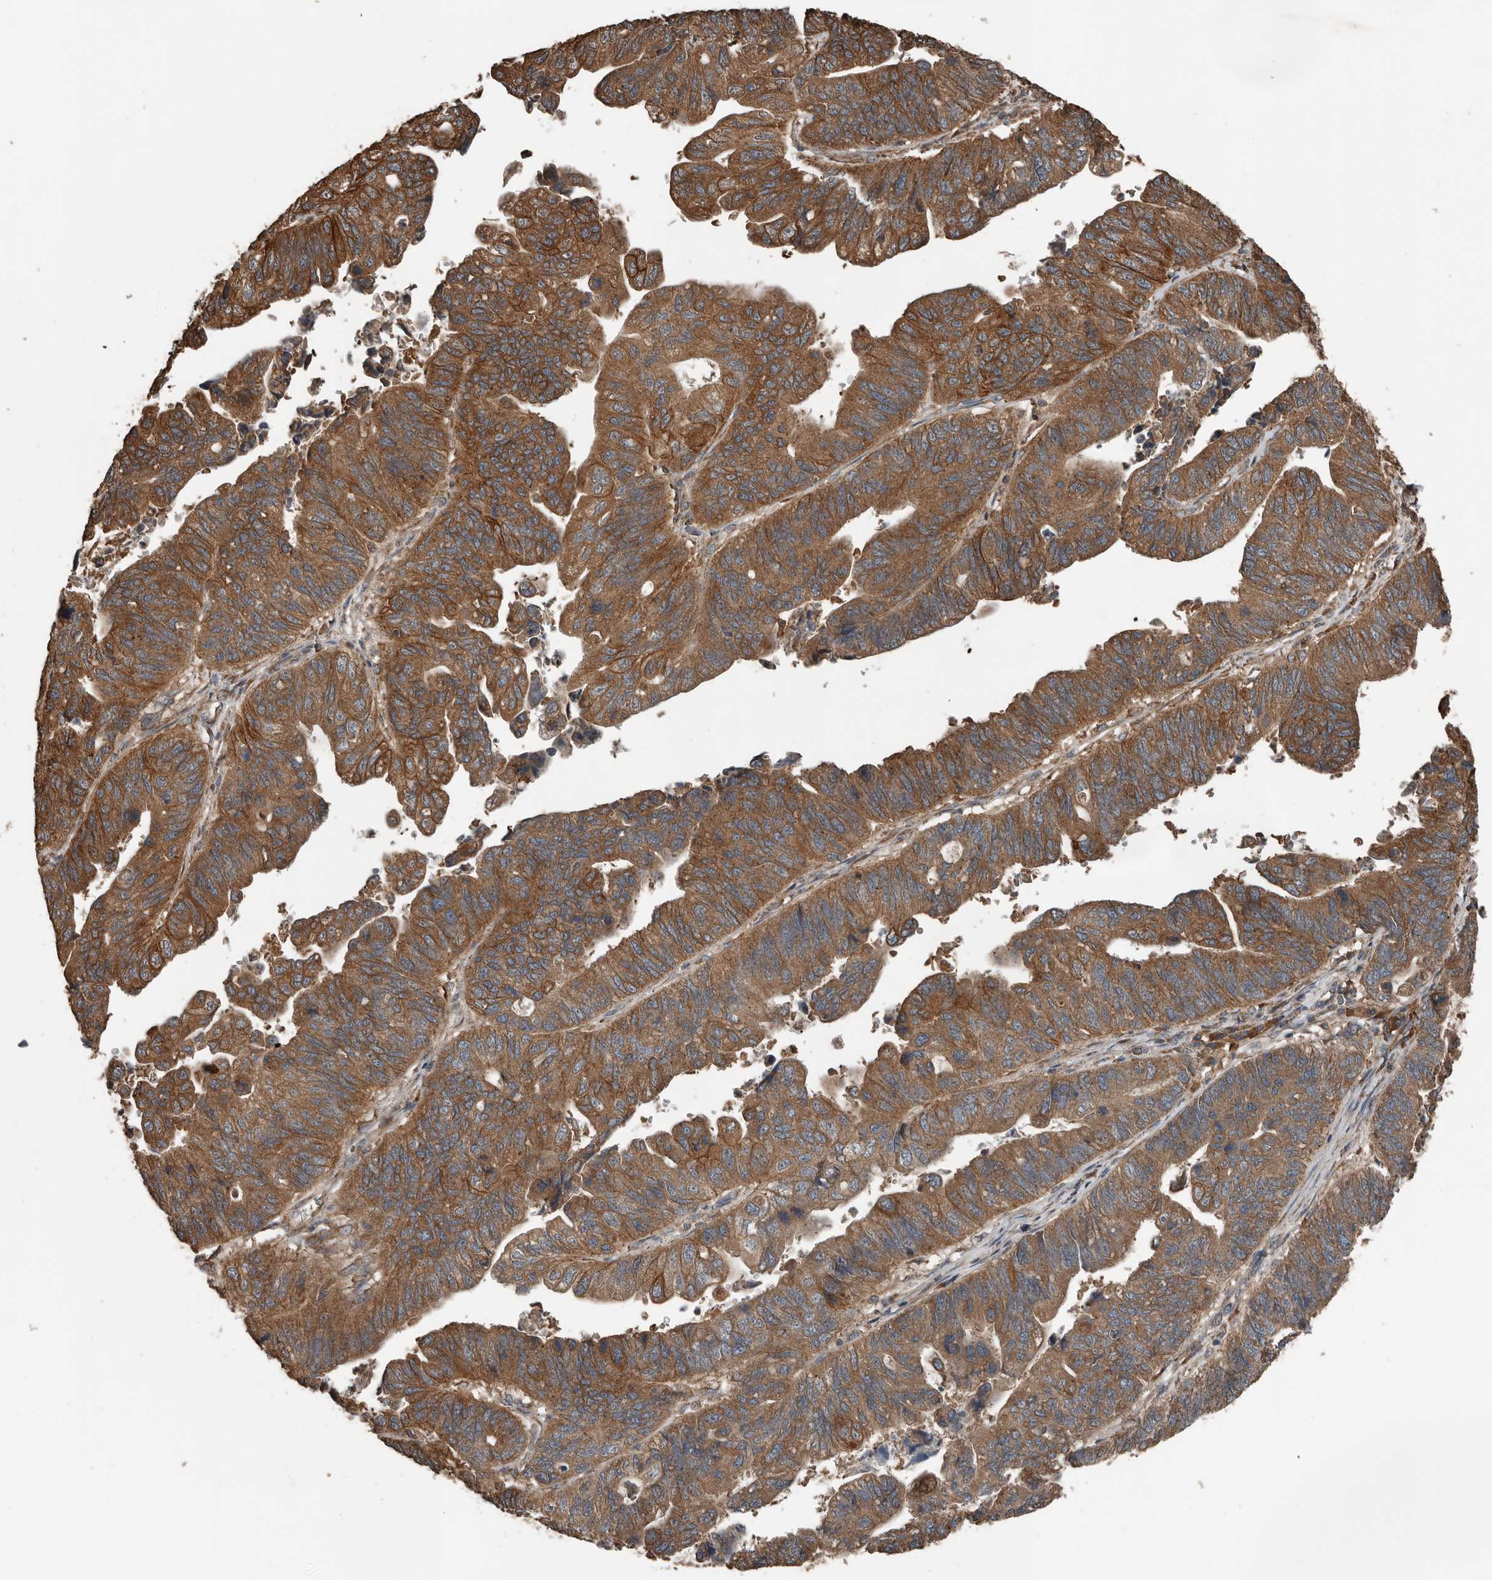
{"staining": {"intensity": "strong", "quantity": ">75%", "location": "cytoplasmic/membranous"}, "tissue": "stomach cancer", "cell_type": "Tumor cells", "image_type": "cancer", "snomed": [{"axis": "morphology", "description": "Adenocarcinoma, NOS"}, {"axis": "topography", "description": "Stomach"}], "caption": "About >75% of tumor cells in human stomach cancer show strong cytoplasmic/membranous protein expression as visualized by brown immunohistochemical staining.", "gene": "RNF207", "patient": {"sex": "male", "age": 59}}